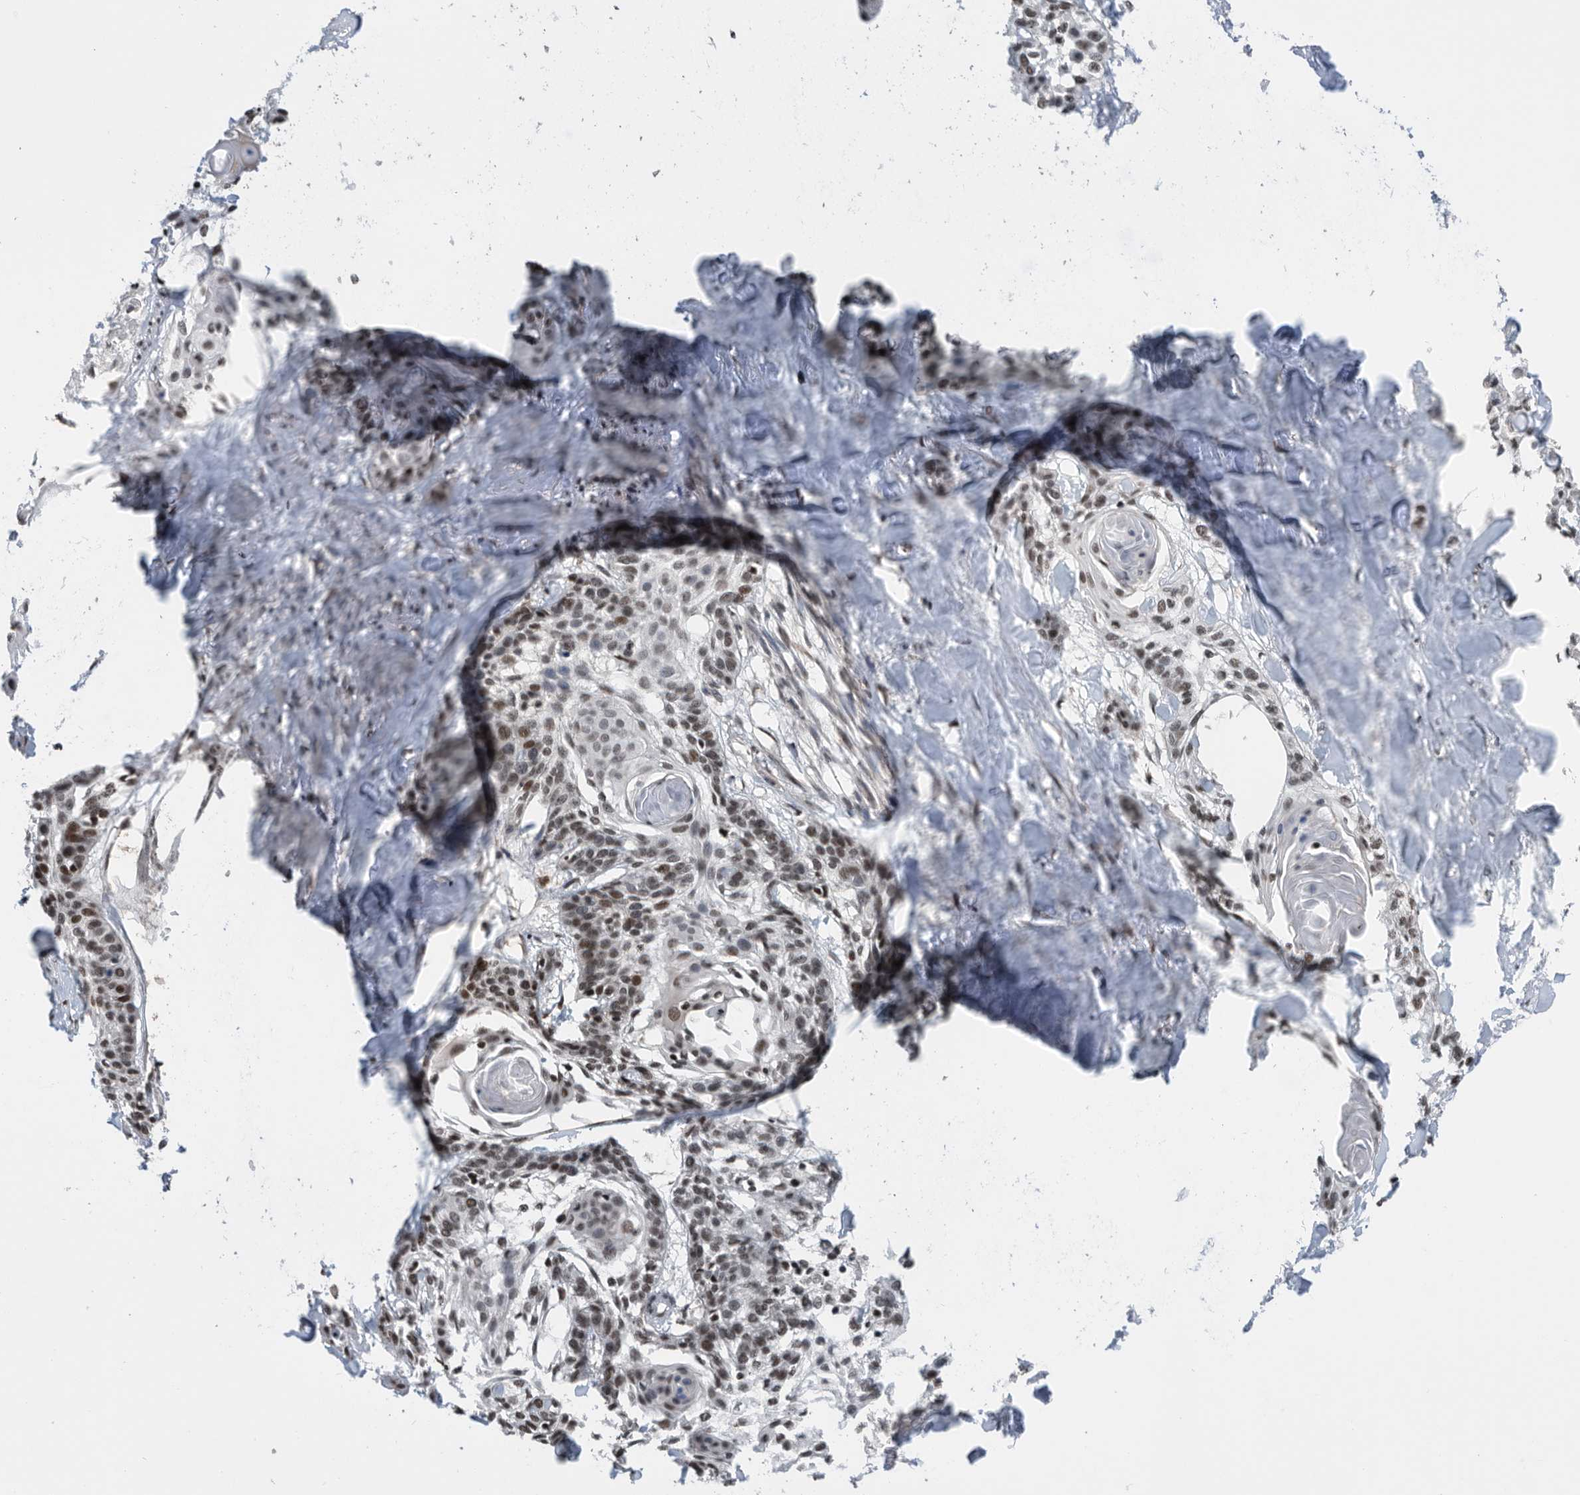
{"staining": {"intensity": "weak", "quantity": ">75%", "location": "nuclear"}, "tissue": "cervical cancer", "cell_type": "Tumor cells", "image_type": "cancer", "snomed": [{"axis": "morphology", "description": "Squamous cell carcinoma, NOS"}, {"axis": "topography", "description": "Cervix"}], "caption": "Approximately >75% of tumor cells in human cervical squamous cell carcinoma reveal weak nuclear protein staining as visualized by brown immunohistochemical staining.", "gene": "SNRNP48", "patient": {"sex": "female", "age": 57}}